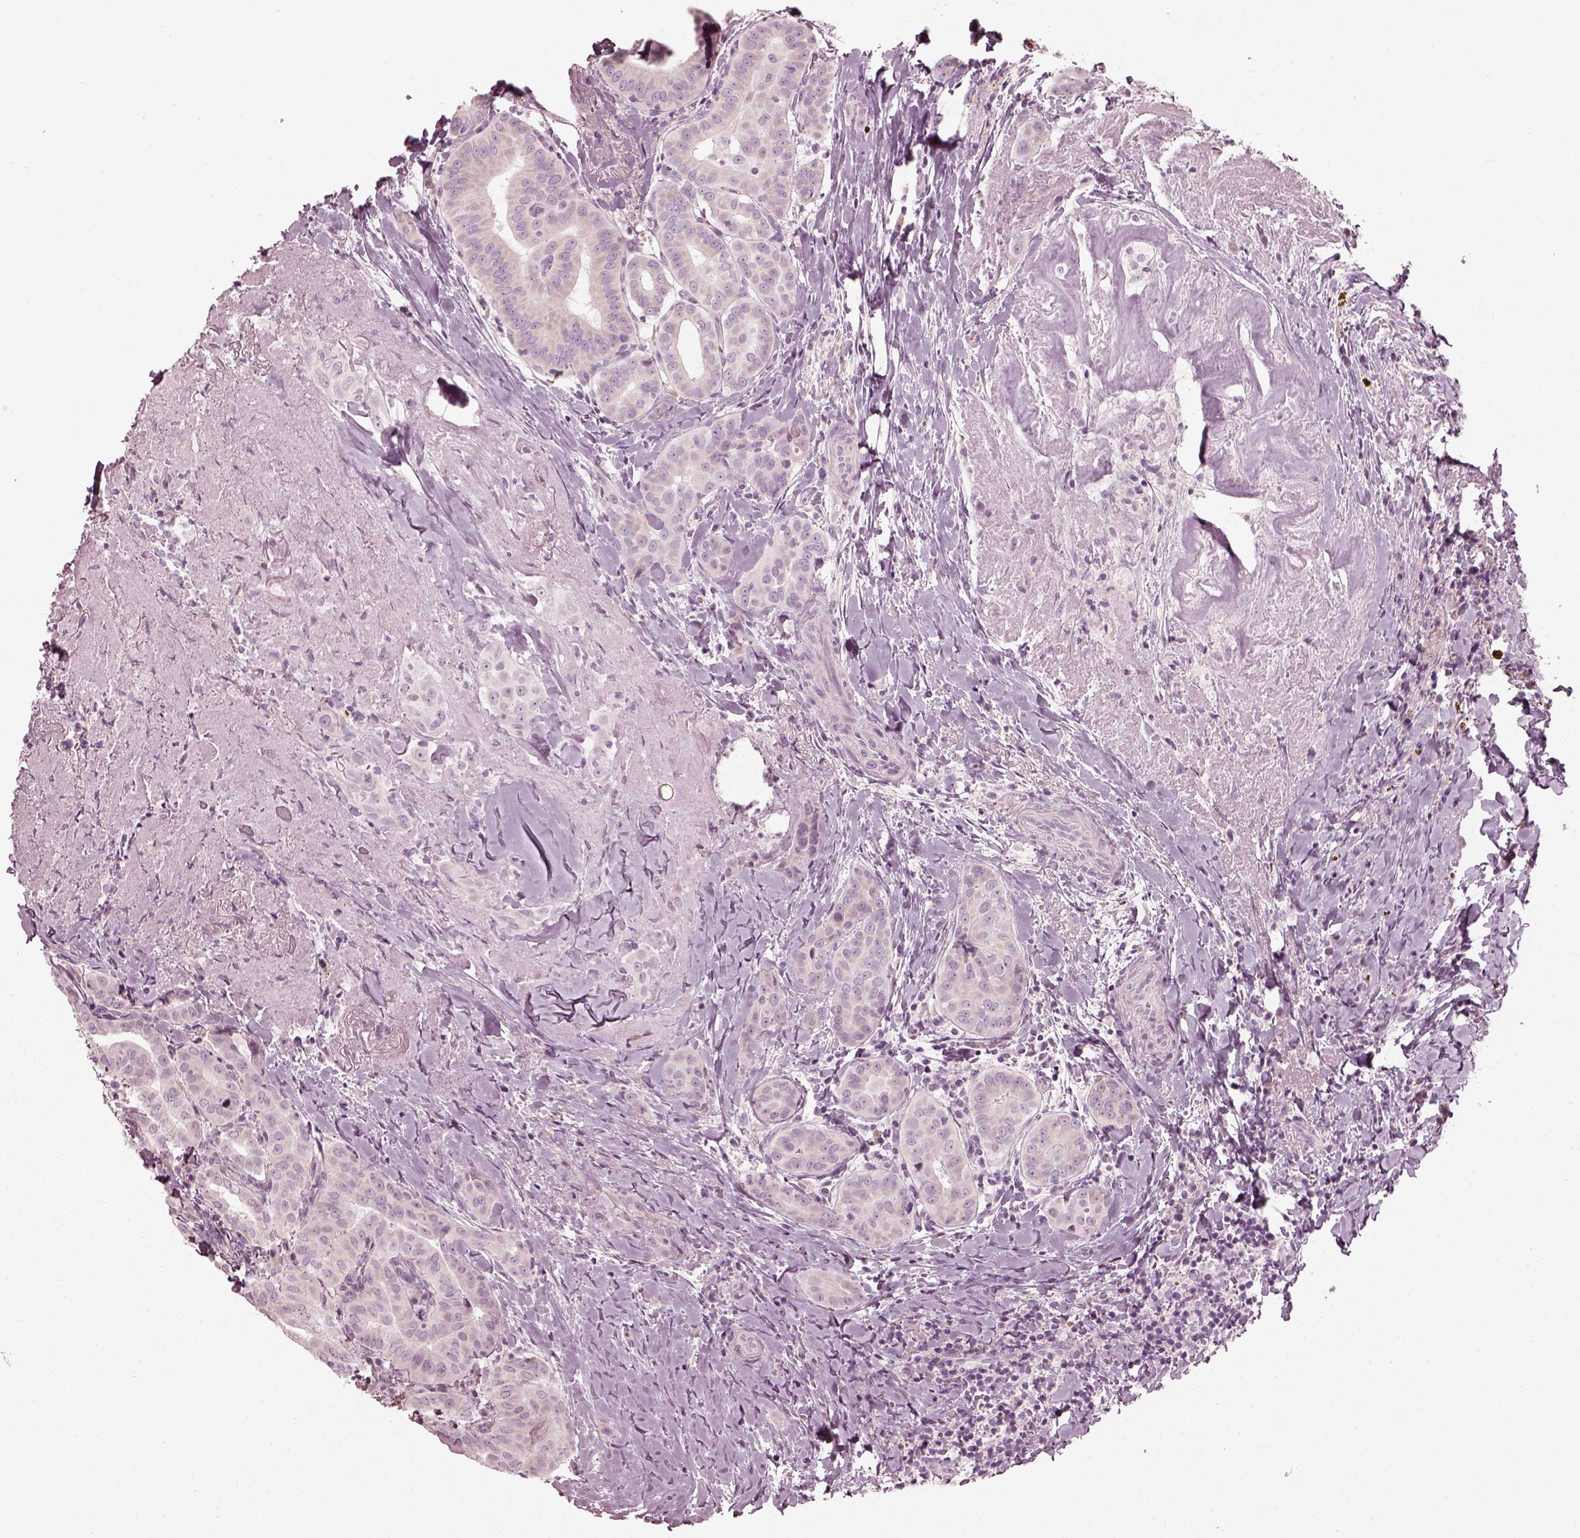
{"staining": {"intensity": "negative", "quantity": "none", "location": "none"}, "tissue": "thyroid cancer", "cell_type": "Tumor cells", "image_type": "cancer", "snomed": [{"axis": "morphology", "description": "Papillary adenocarcinoma, NOS"}, {"axis": "morphology", "description": "Papillary adenoma metastatic"}, {"axis": "topography", "description": "Thyroid gland"}], "caption": "This is a histopathology image of IHC staining of thyroid cancer (papillary adenocarcinoma), which shows no positivity in tumor cells.", "gene": "SAXO2", "patient": {"sex": "female", "age": 50}}